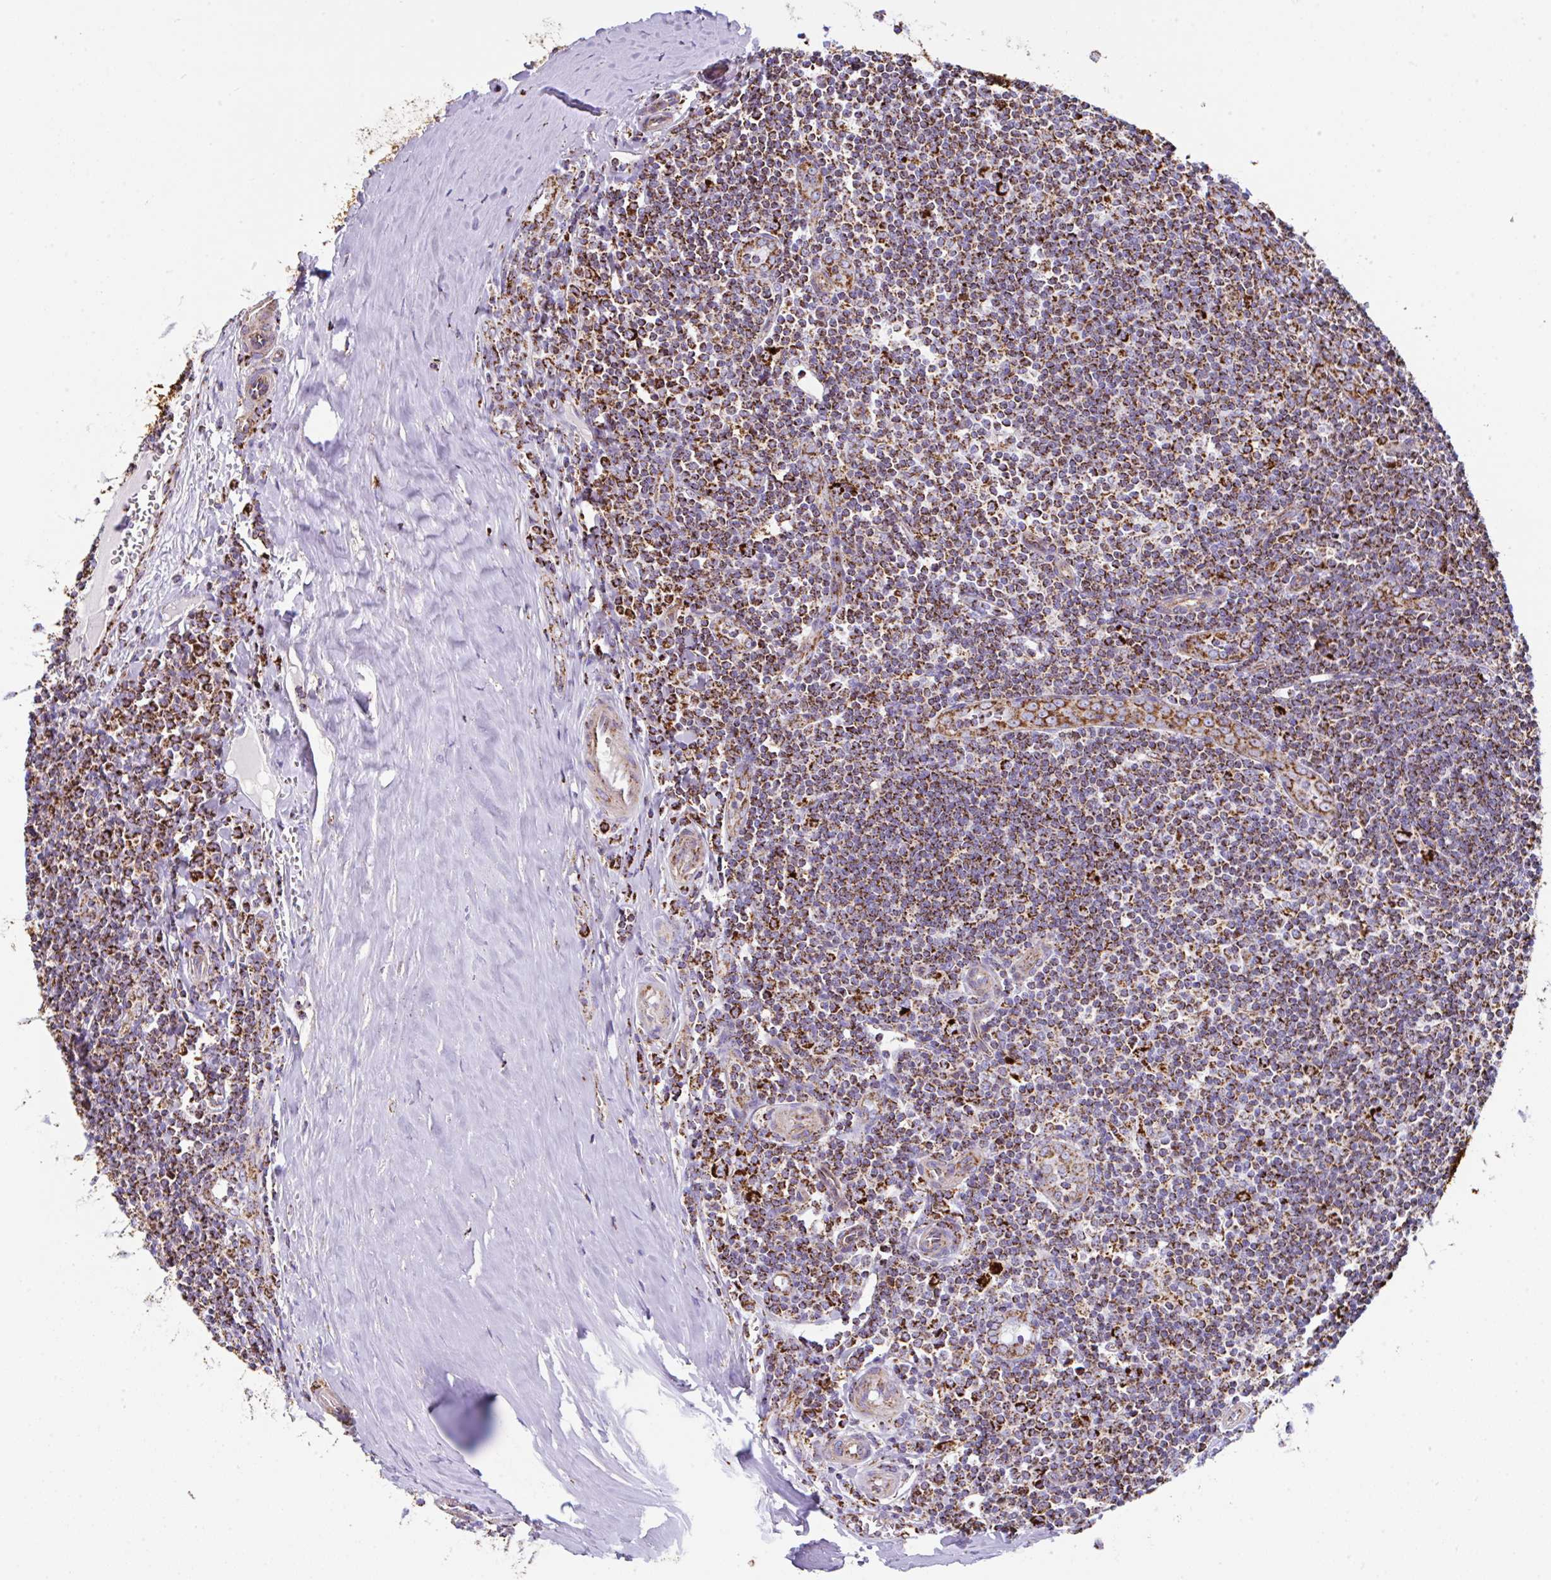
{"staining": {"intensity": "strong", "quantity": ">75%", "location": "cytoplasmic/membranous"}, "tissue": "tonsil", "cell_type": "Germinal center cells", "image_type": "normal", "snomed": [{"axis": "morphology", "description": "Normal tissue, NOS"}, {"axis": "topography", "description": "Tonsil"}], "caption": "Immunohistochemical staining of normal human tonsil exhibits high levels of strong cytoplasmic/membranous staining in about >75% of germinal center cells.", "gene": "ANKRD33B", "patient": {"sex": "male", "age": 27}}